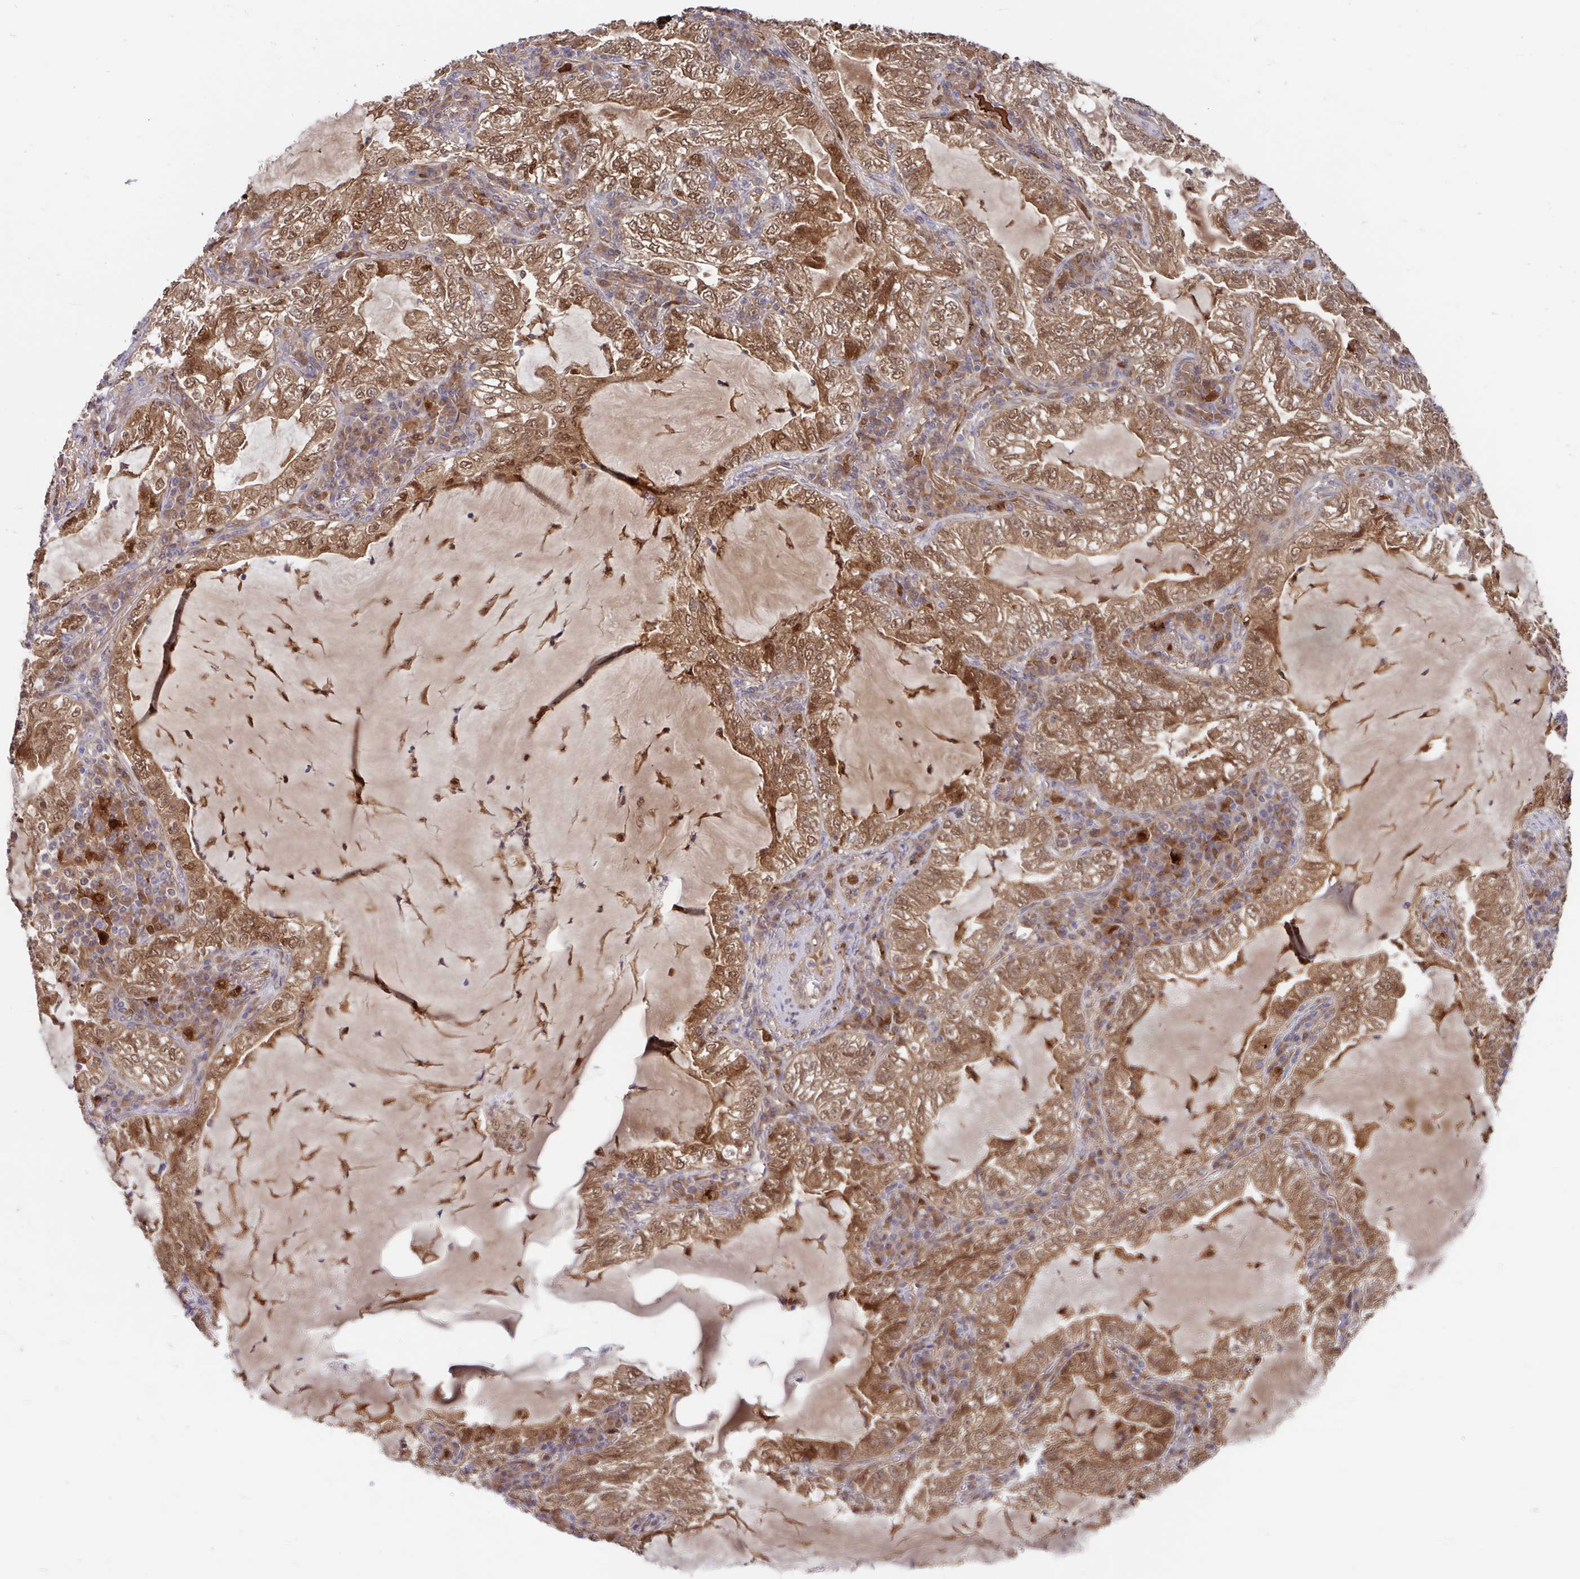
{"staining": {"intensity": "moderate", "quantity": ">75%", "location": "cytoplasmic/membranous,nuclear"}, "tissue": "lung cancer", "cell_type": "Tumor cells", "image_type": "cancer", "snomed": [{"axis": "morphology", "description": "Adenocarcinoma, NOS"}, {"axis": "topography", "description": "Lung"}], "caption": "This photomicrograph displays IHC staining of human adenocarcinoma (lung), with medium moderate cytoplasmic/membranous and nuclear staining in about >75% of tumor cells.", "gene": "BLVRA", "patient": {"sex": "female", "age": 73}}